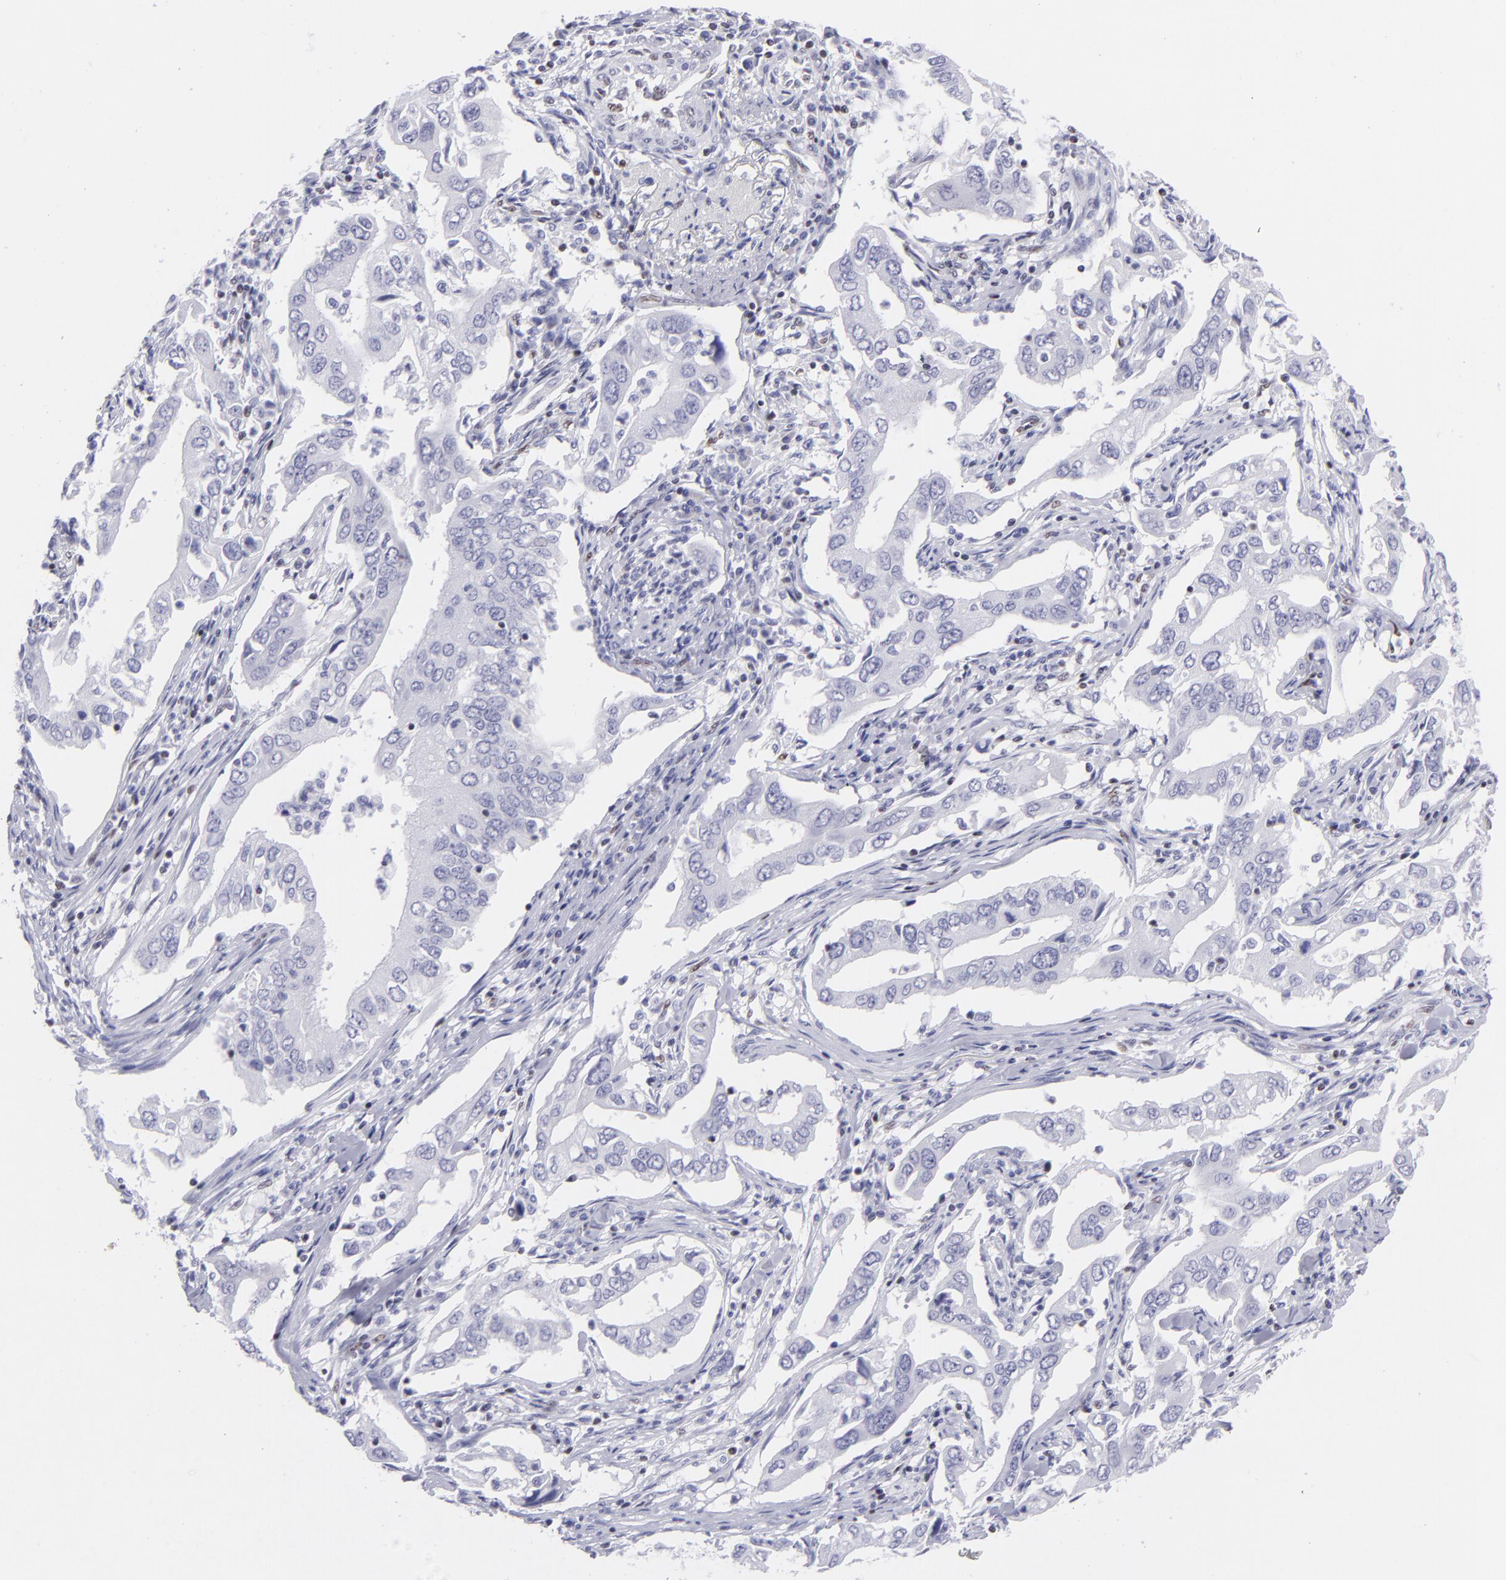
{"staining": {"intensity": "negative", "quantity": "none", "location": "none"}, "tissue": "lung cancer", "cell_type": "Tumor cells", "image_type": "cancer", "snomed": [{"axis": "morphology", "description": "Adenocarcinoma, NOS"}, {"axis": "topography", "description": "Lung"}], "caption": "An image of human lung cancer (adenocarcinoma) is negative for staining in tumor cells.", "gene": "ETS1", "patient": {"sex": "male", "age": 48}}